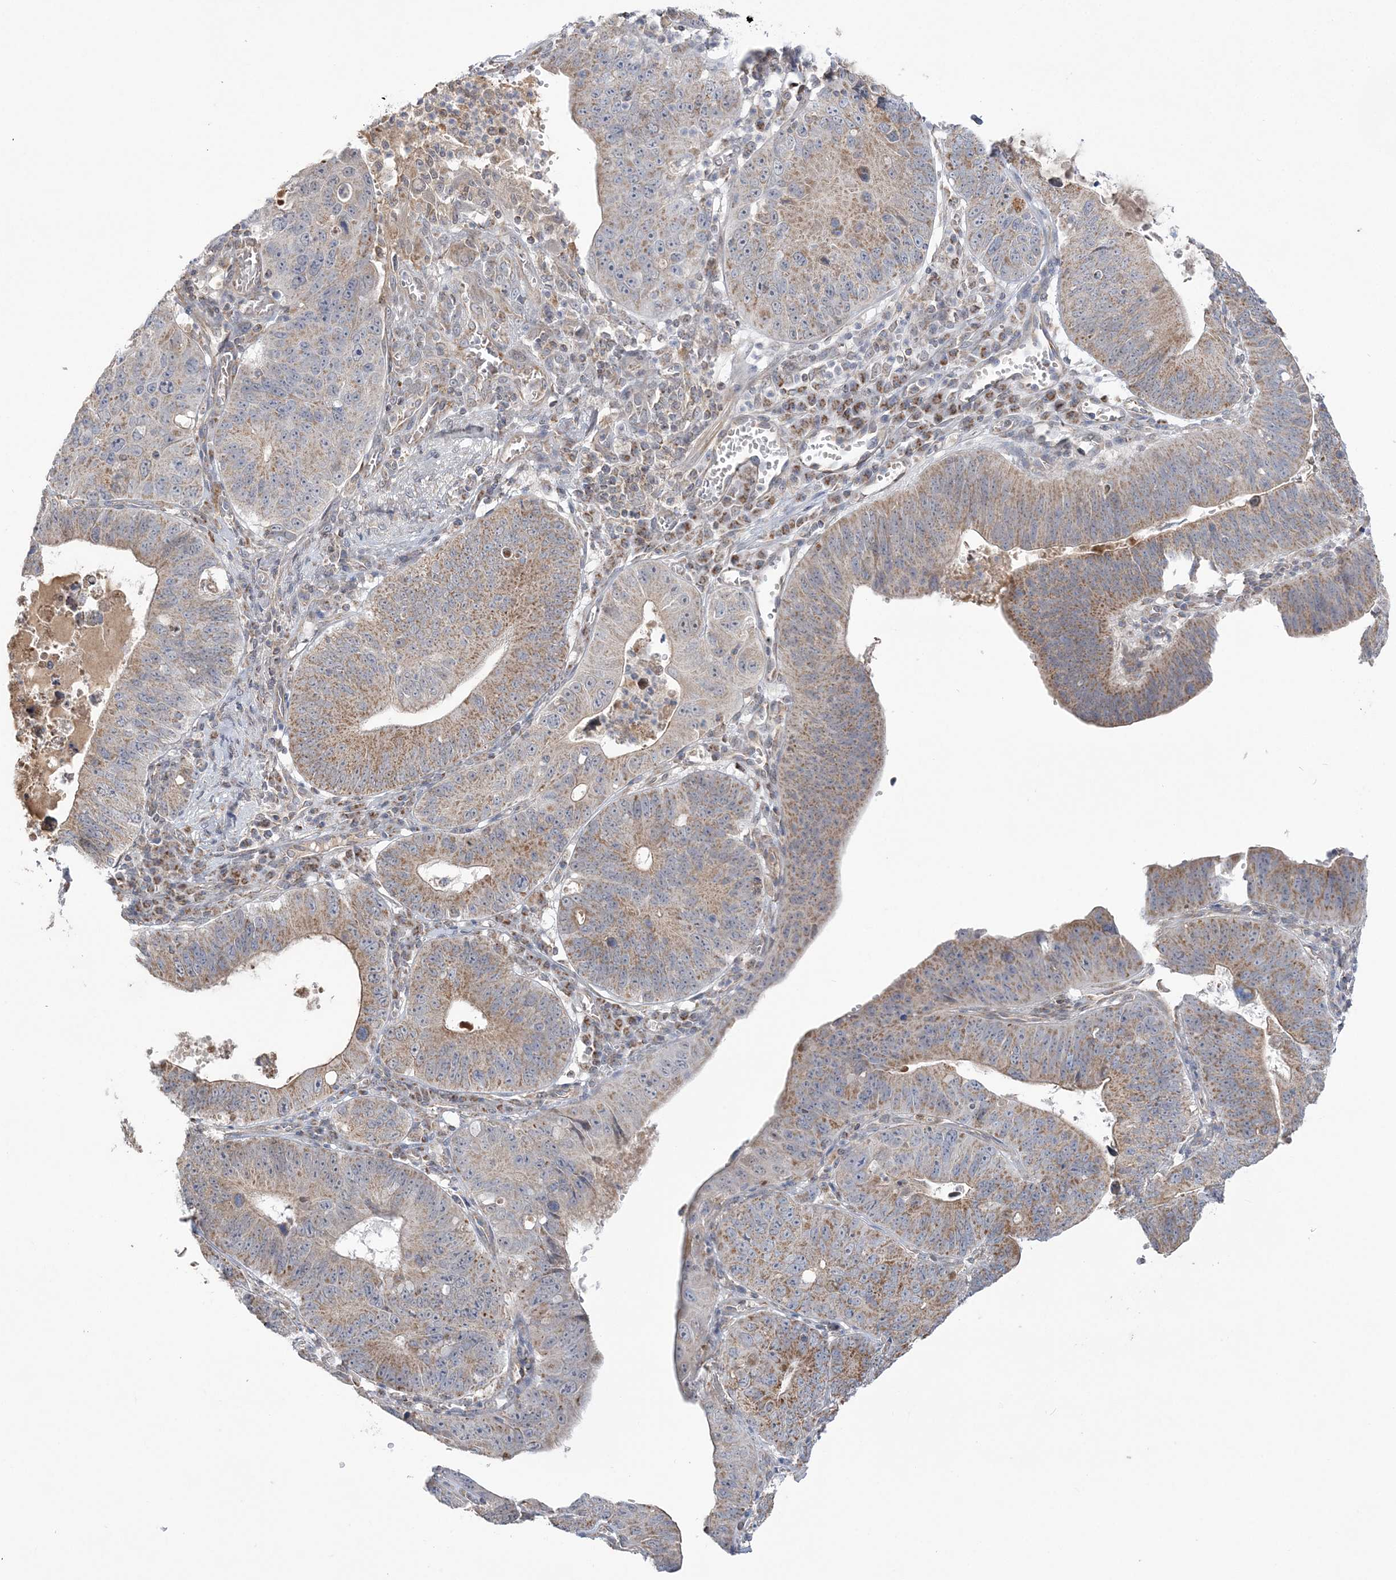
{"staining": {"intensity": "moderate", "quantity": "25%-75%", "location": "cytoplasmic/membranous"}, "tissue": "stomach cancer", "cell_type": "Tumor cells", "image_type": "cancer", "snomed": [{"axis": "morphology", "description": "Adenocarcinoma, NOS"}, {"axis": "topography", "description": "Stomach"}], "caption": "Human stomach cancer (adenocarcinoma) stained with a brown dye demonstrates moderate cytoplasmic/membranous positive positivity in about 25%-75% of tumor cells.", "gene": "SCLT1", "patient": {"sex": "male", "age": 59}}